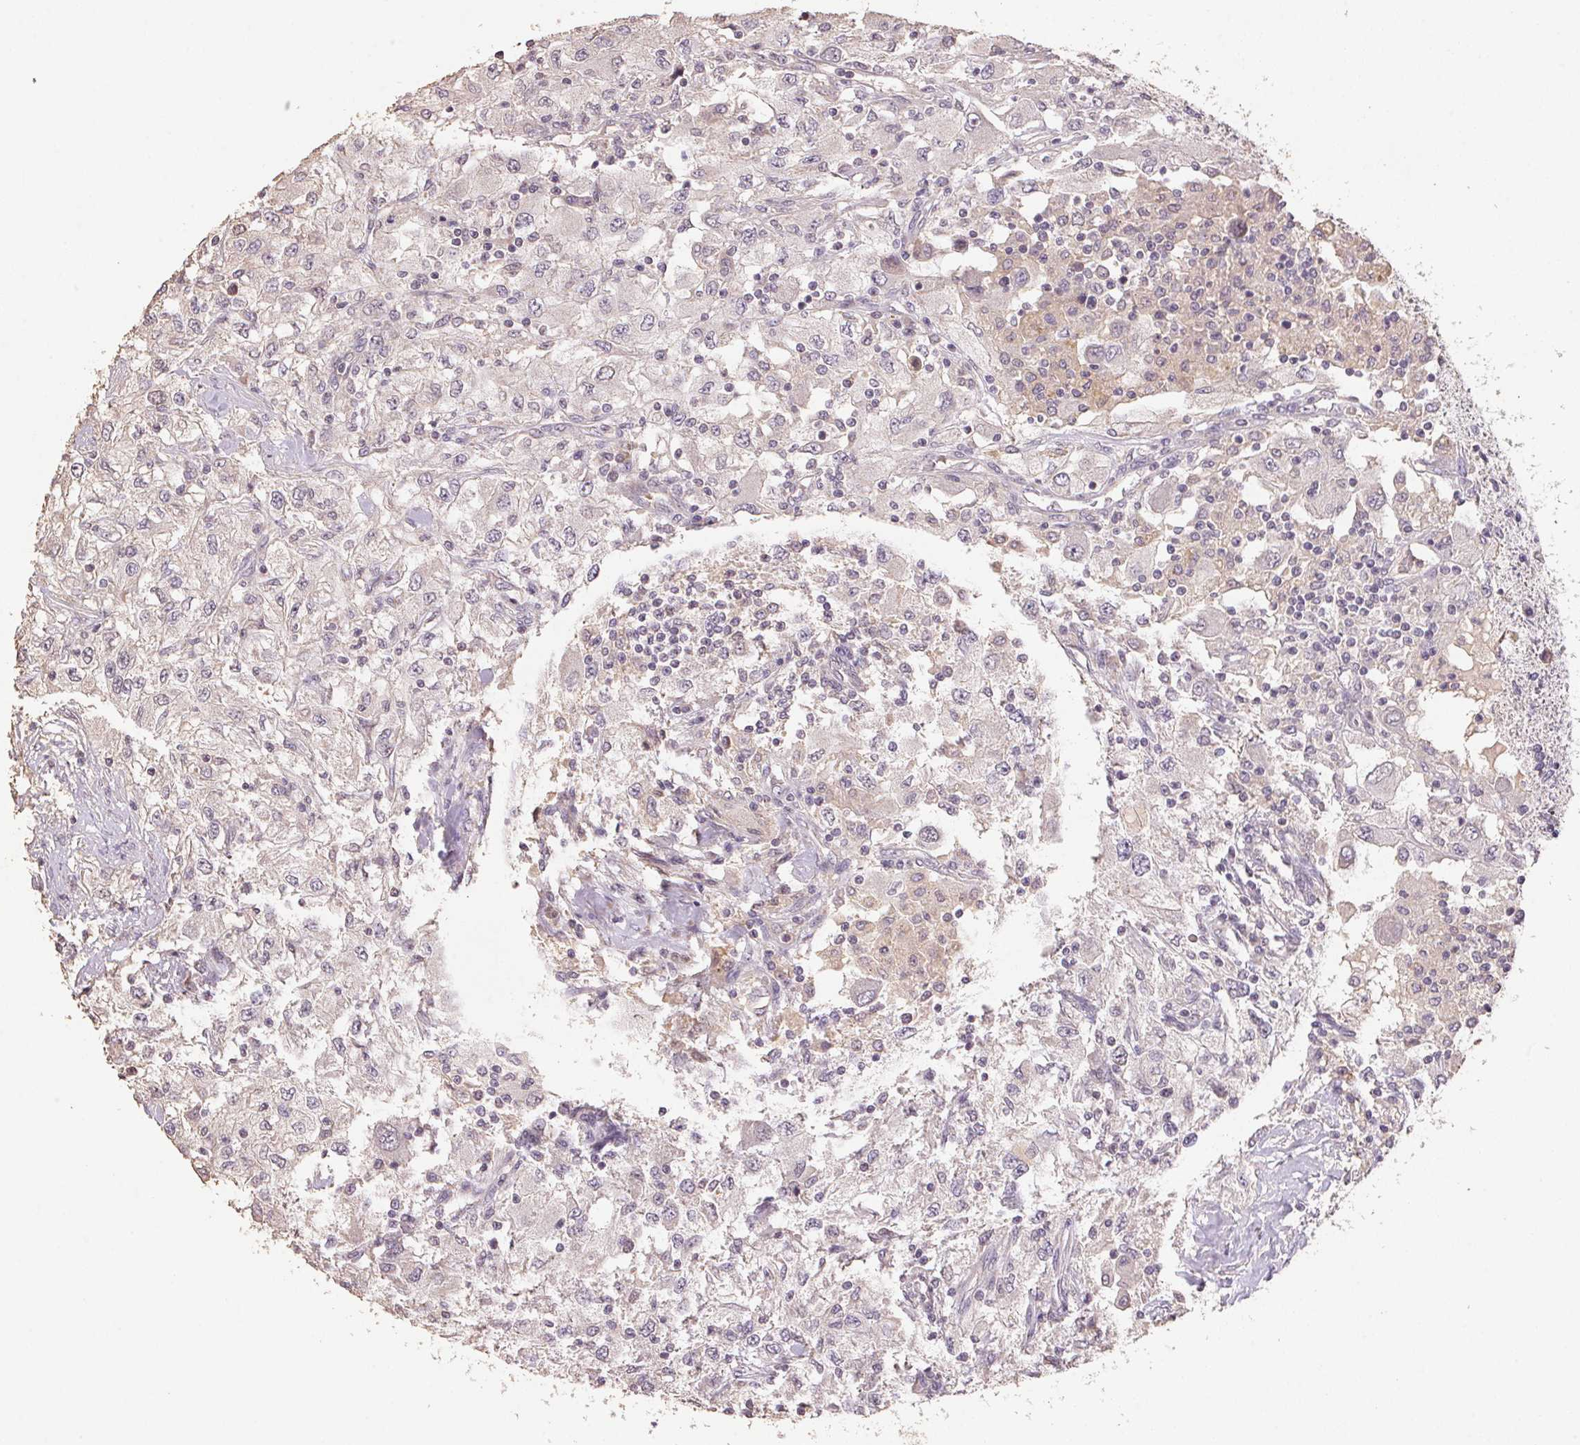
{"staining": {"intensity": "negative", "quantity": "none", "location": "none"}, "tissue": "renal cancer", "cell_type": "Tumor cells", "image_type": "cancer", "snomed": [{"axis": "morphology", "description": "Adenocarcinoma, NOS"}, {"axis": "topography", "description": "Kidney"}], "caption": "This is a micrograph of immunohistochemistry staining of renal cancer, which shows no positivity in tumor cells. (DAB immunohistochemistry with hematoxylin counter stain).", "gene": "CENPF", "patient": {"sex": "female", "age": 67}}